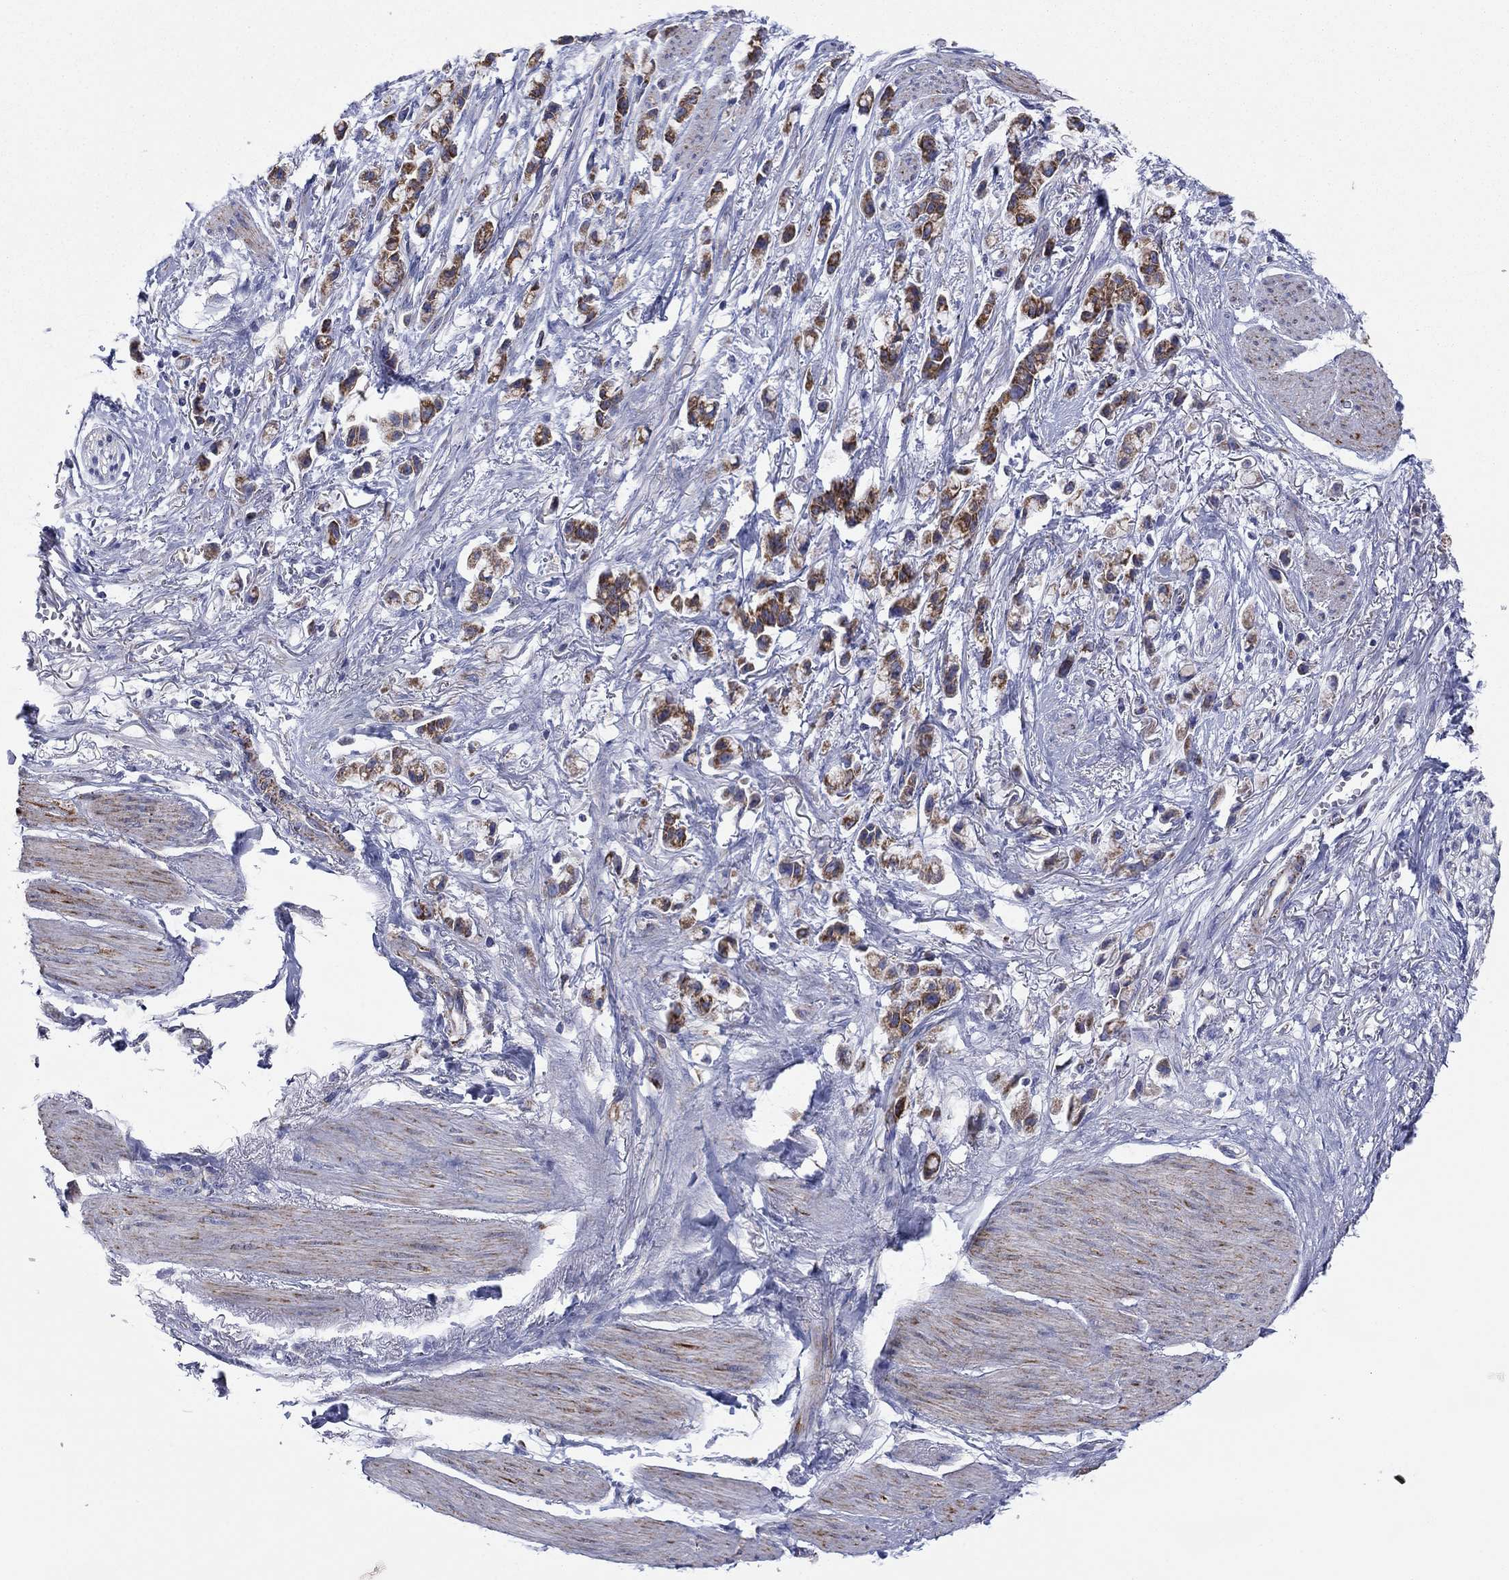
{"staining": {"intensity": "strong", "quantity": "25%-75%", "location": "cytoplasmic/membranous"}, "tissue": "stomach cancer", "cell_type": "Tumor cells", "image_type": "cancer", "snomed": [{"axis": "morphology", "description": "Adenocarcinoma, NOS"}, {"axis": "topography", "description": "Stomach"}], "caption": "Stomach adenocarcinoma stained for a protein exhibits strong cytoplasmic/membranous positivity in tumor cells.", "gene": "MGST3", "patient": {"sex": "female", "age": 81}}